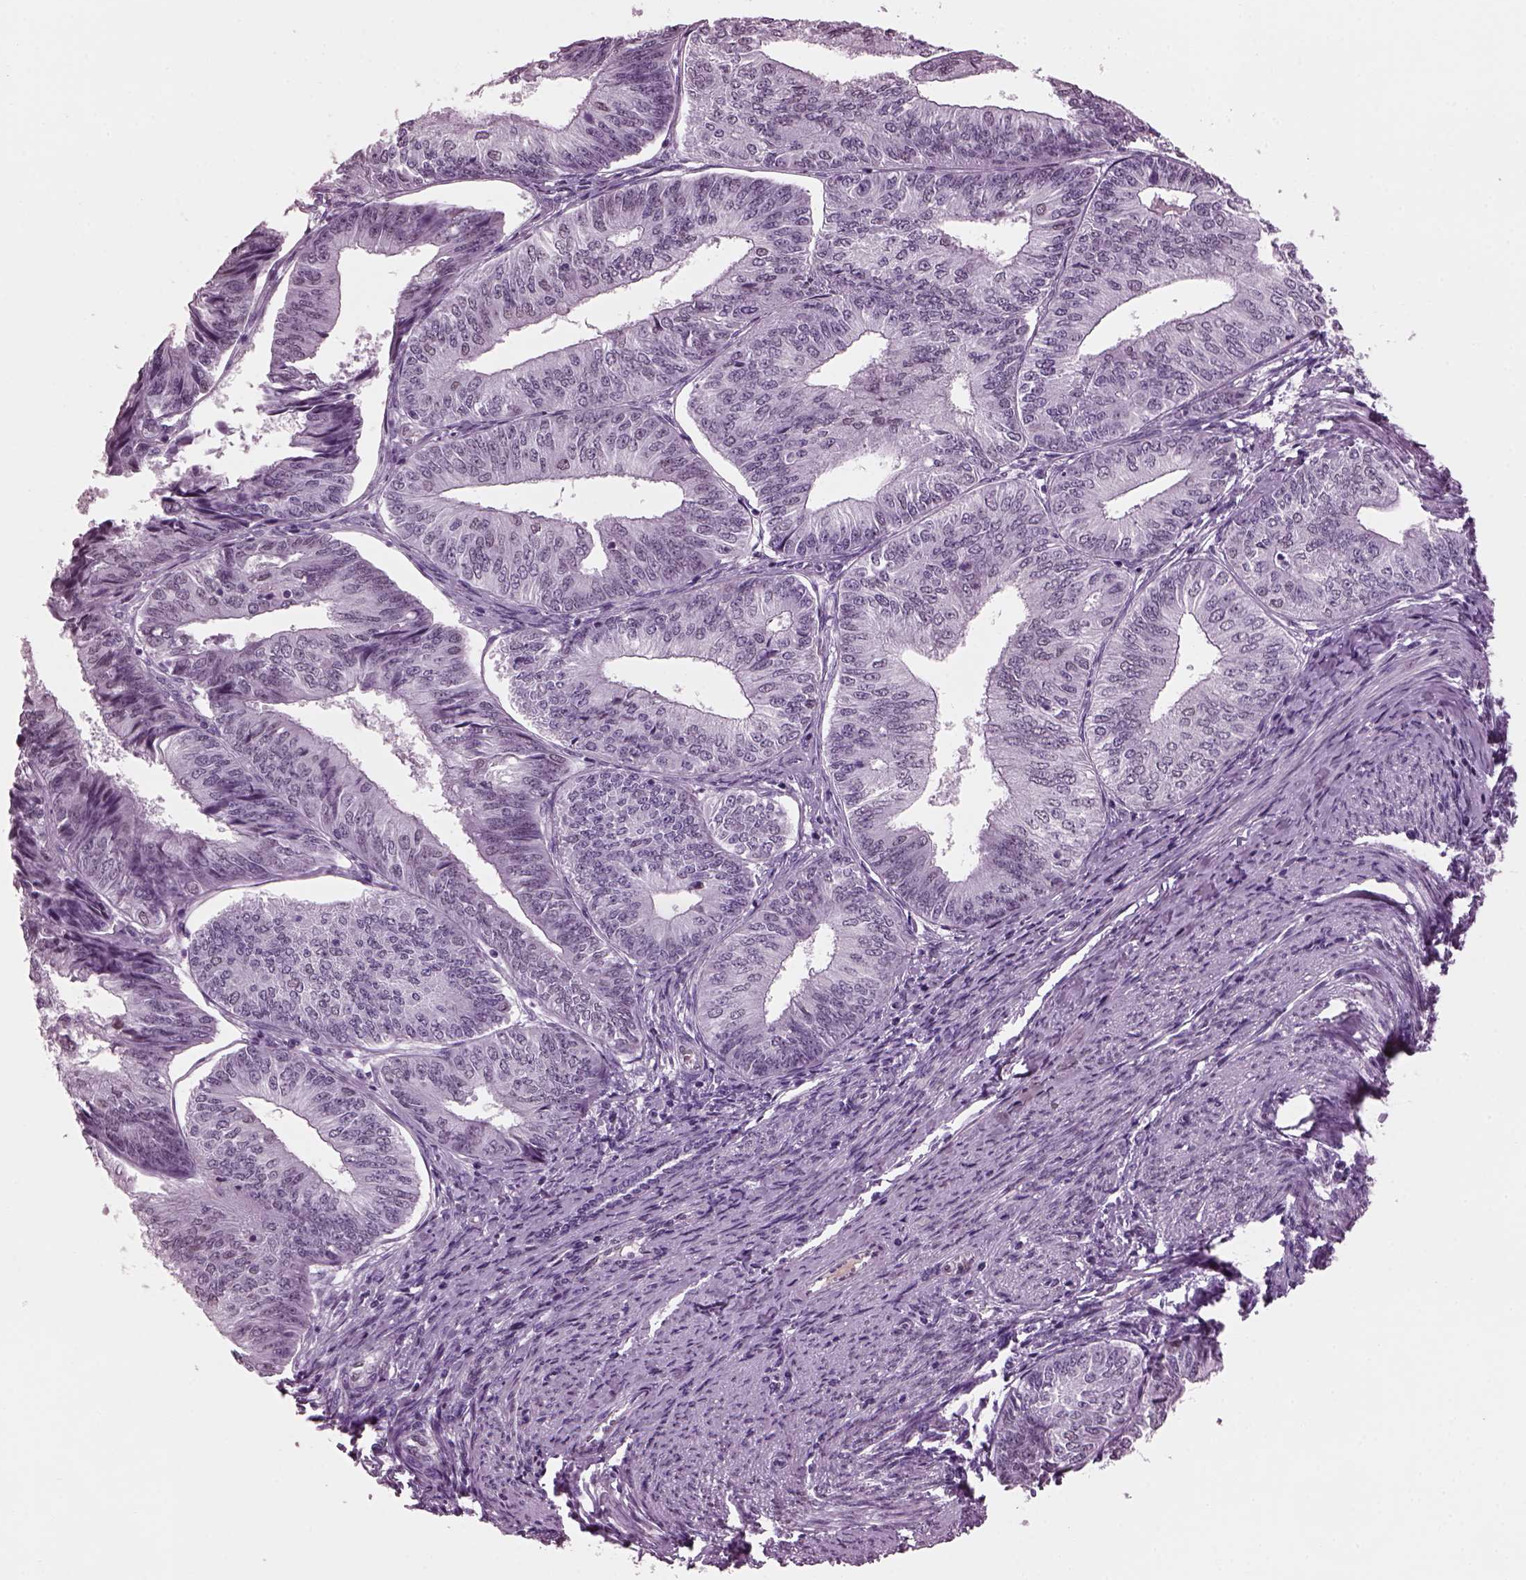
{"staining": {"intensity": "negative", "quantity": "none", "location": "none"}, "tissue": "endometrial cancer", "cell_type": "Tumor cells", "image_type": "cancer", "snomed": [{"axis": "morphology", "description": "Adenocarcinoma, NOS"}, {"axis": "topography", "description": "Endometrium"}], "caption": "A high-resolution micrograph shows IHC staining of endometrial cancer (adenocarcinoma), which exhibits no significant staining in tumor cells.", "gene": "KRTAP3-2", "patient": {"sex": "female", "age": 58}}